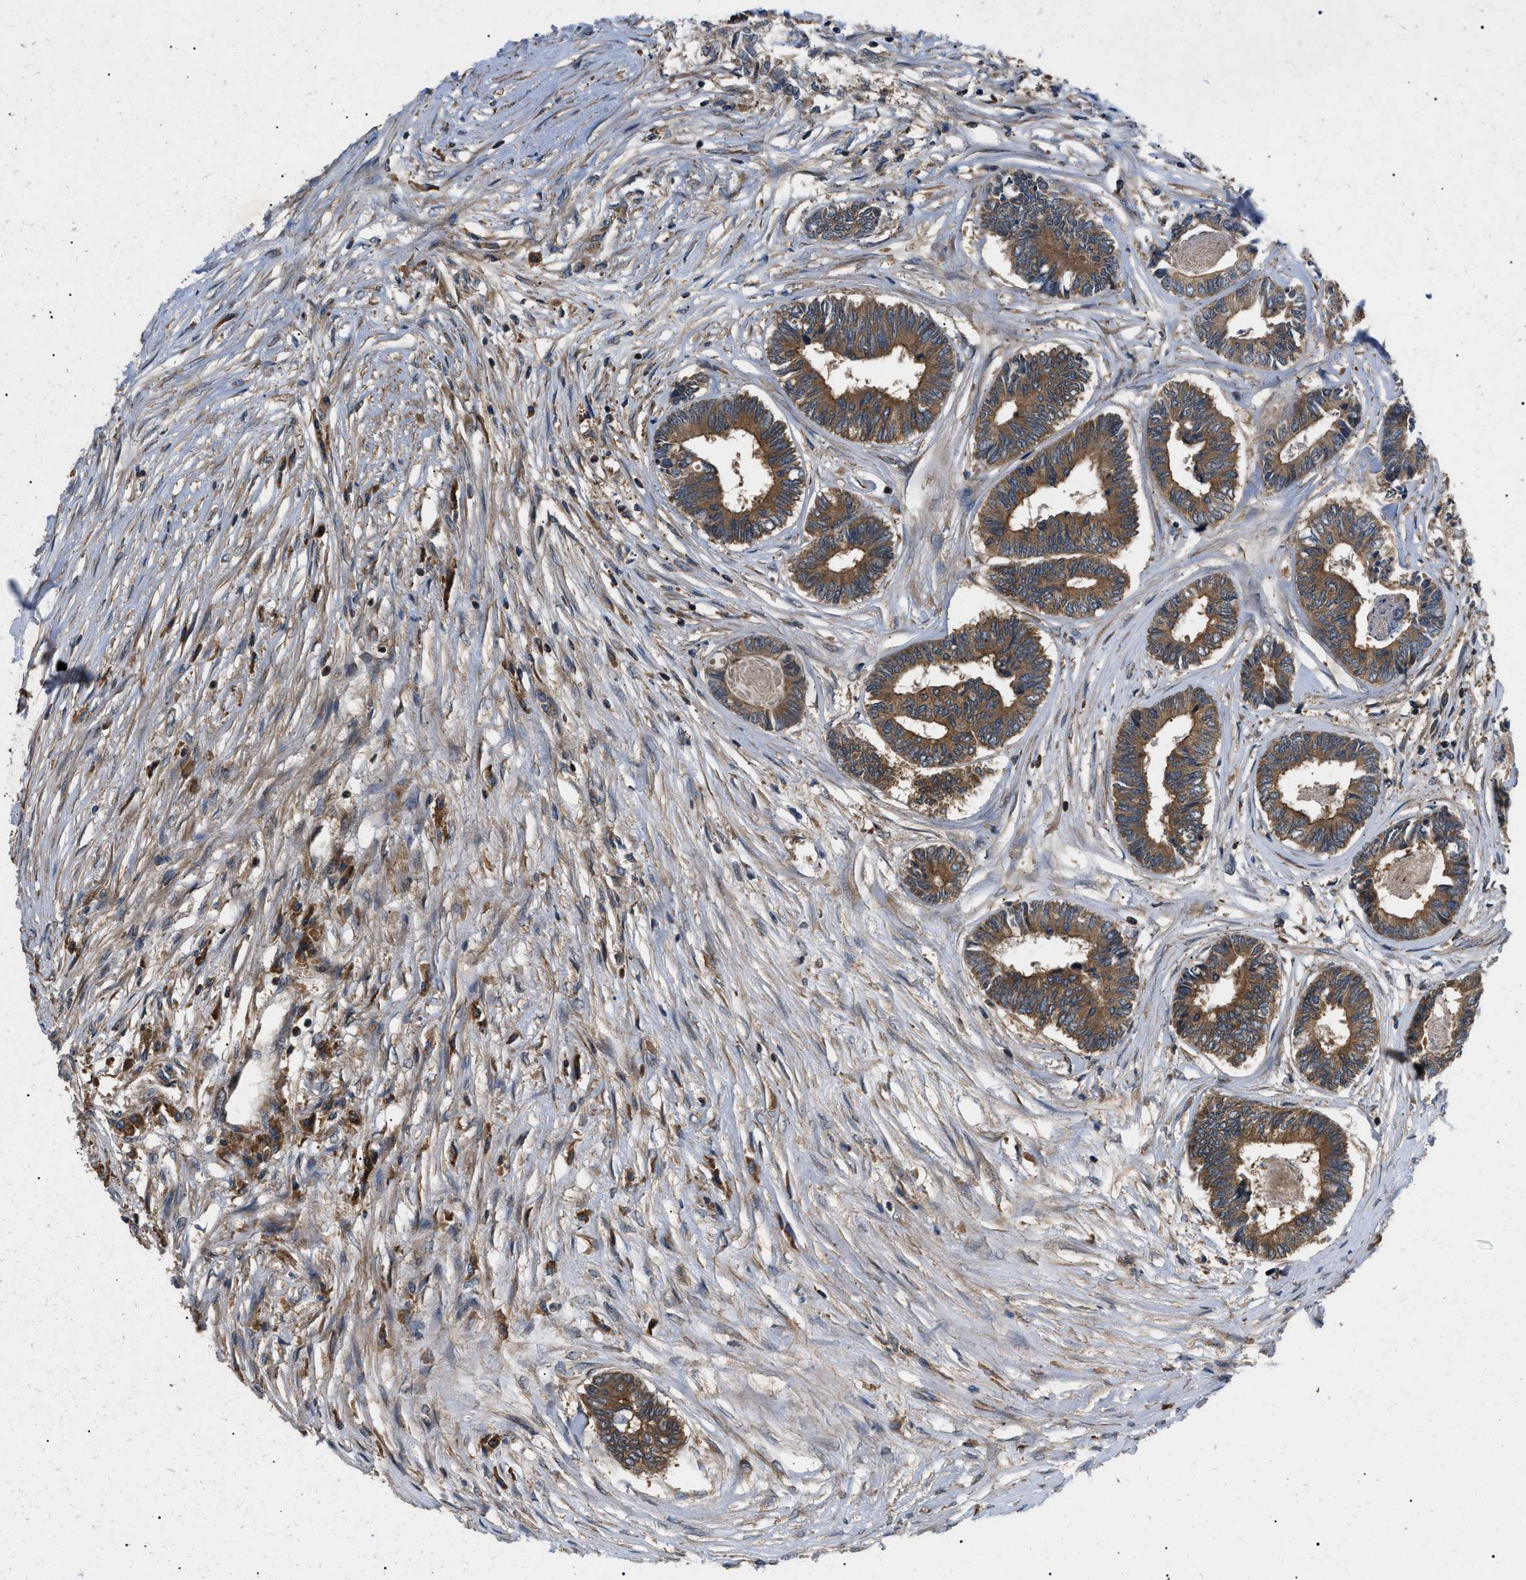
{"staining": {"intensity": "strong", "quantity": ">75%", "location": "cytoplasmic/membranous"}, "tissue": "colorectal cancer", "cell_type": "Tumor cells", "image_type": "cancer", "snomed": [{"axis": "morphology", "description": "Adenocarcinoma, NOS"}, {"axis": "topography", "description": "Rectum"}], "caption": "DAB immunohistochemical staining of colorectal cancer (adenocarcinoma) displays strong cytoplasmic/membranous protein positivity in about >75% of tumor cells.", "gene": "PPM1B", "patient": {"sex": "male", "age": 63}}